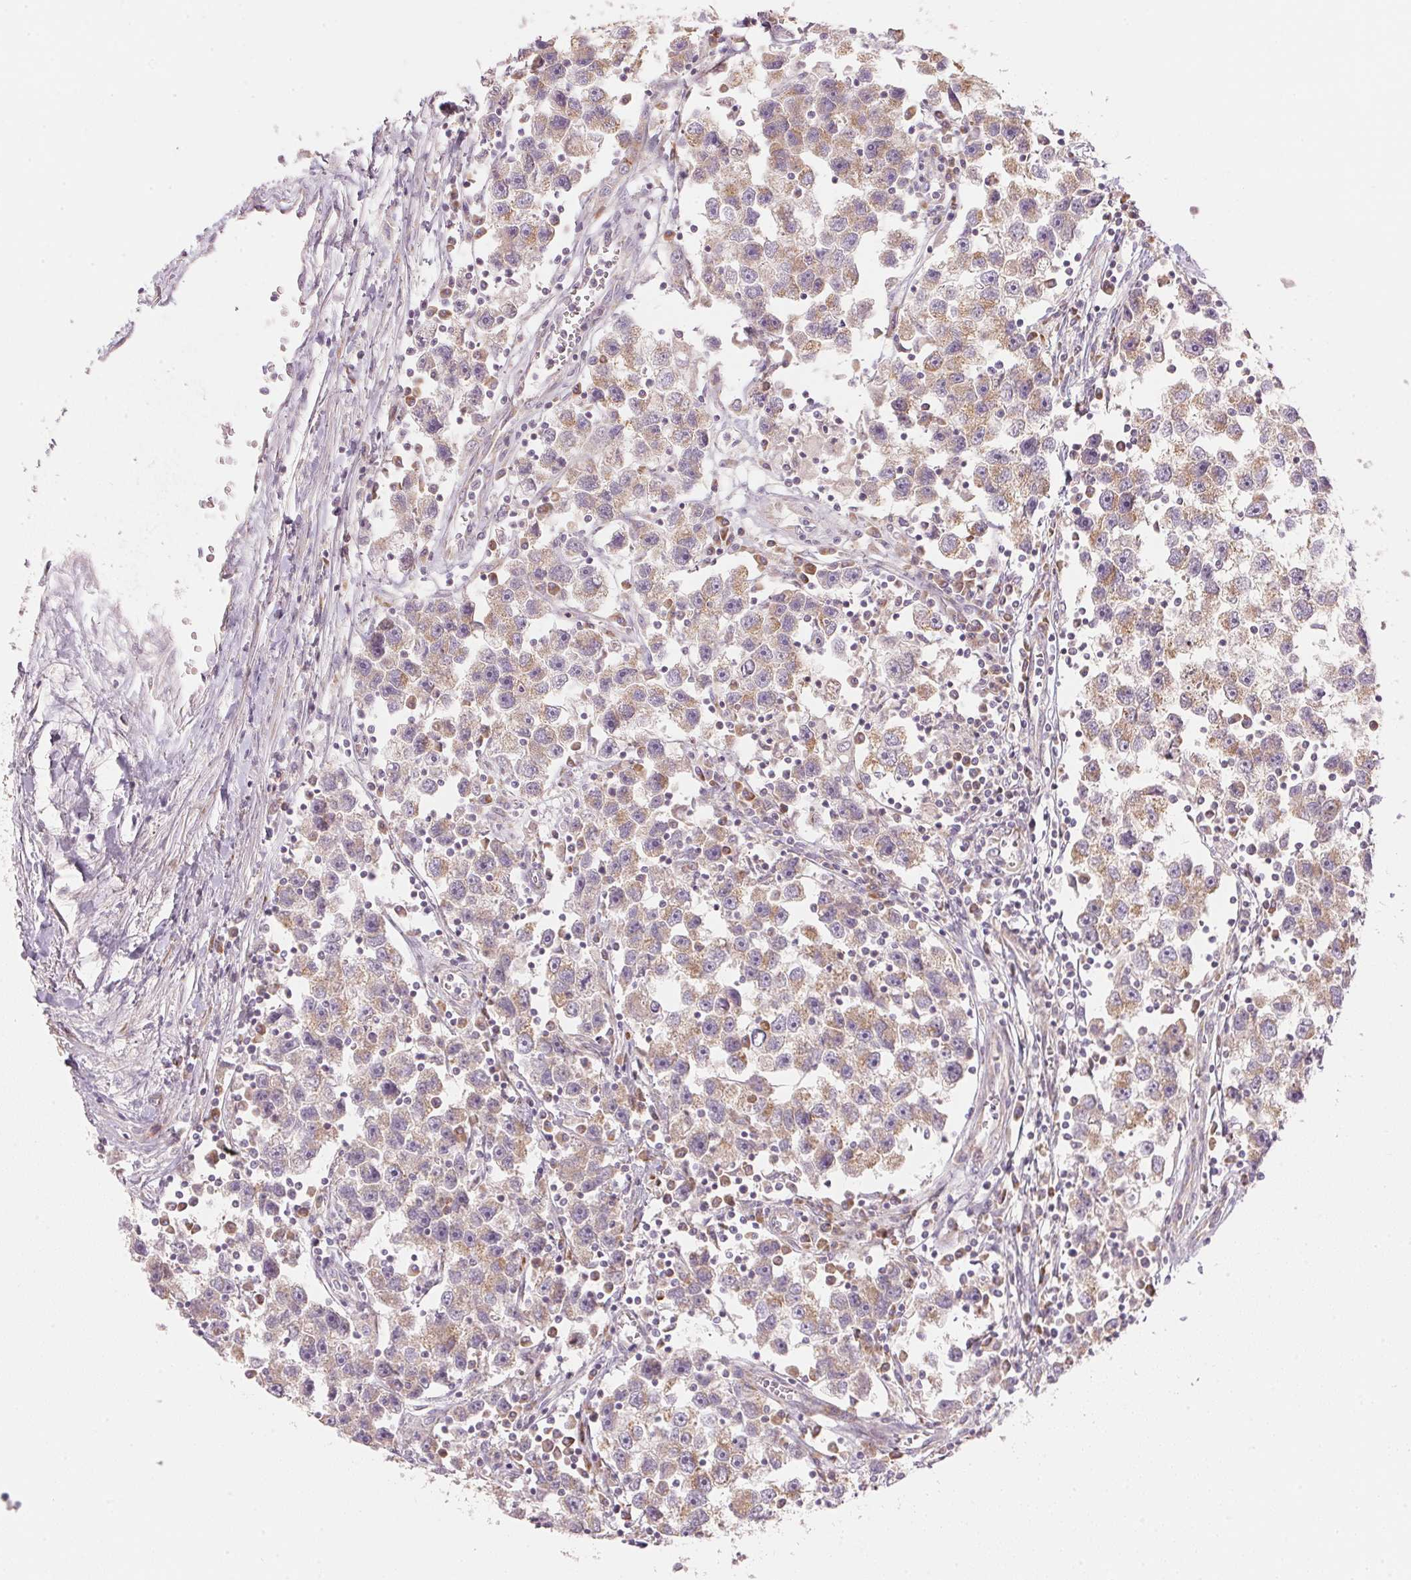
{"staining": {"intensity": "weak", "quantity": ">75%", "location": "cytoplasmic/membranous"}, "tissue": "testis cancer", "cell_type": "Tumor cells", "image_type": "cancer", "snomed": [{"axis": "morphology", "description": "Seminoma, NOS"}, {"axis": "topography", "description": "Testis"}], "caption": "Weak cytoplasmic/membranous protein staining is identified in about >75% of tumor cells in testis seminoma.", "gene": "BLOC1S2", "patient": {"sex": "male", "age": 30}}